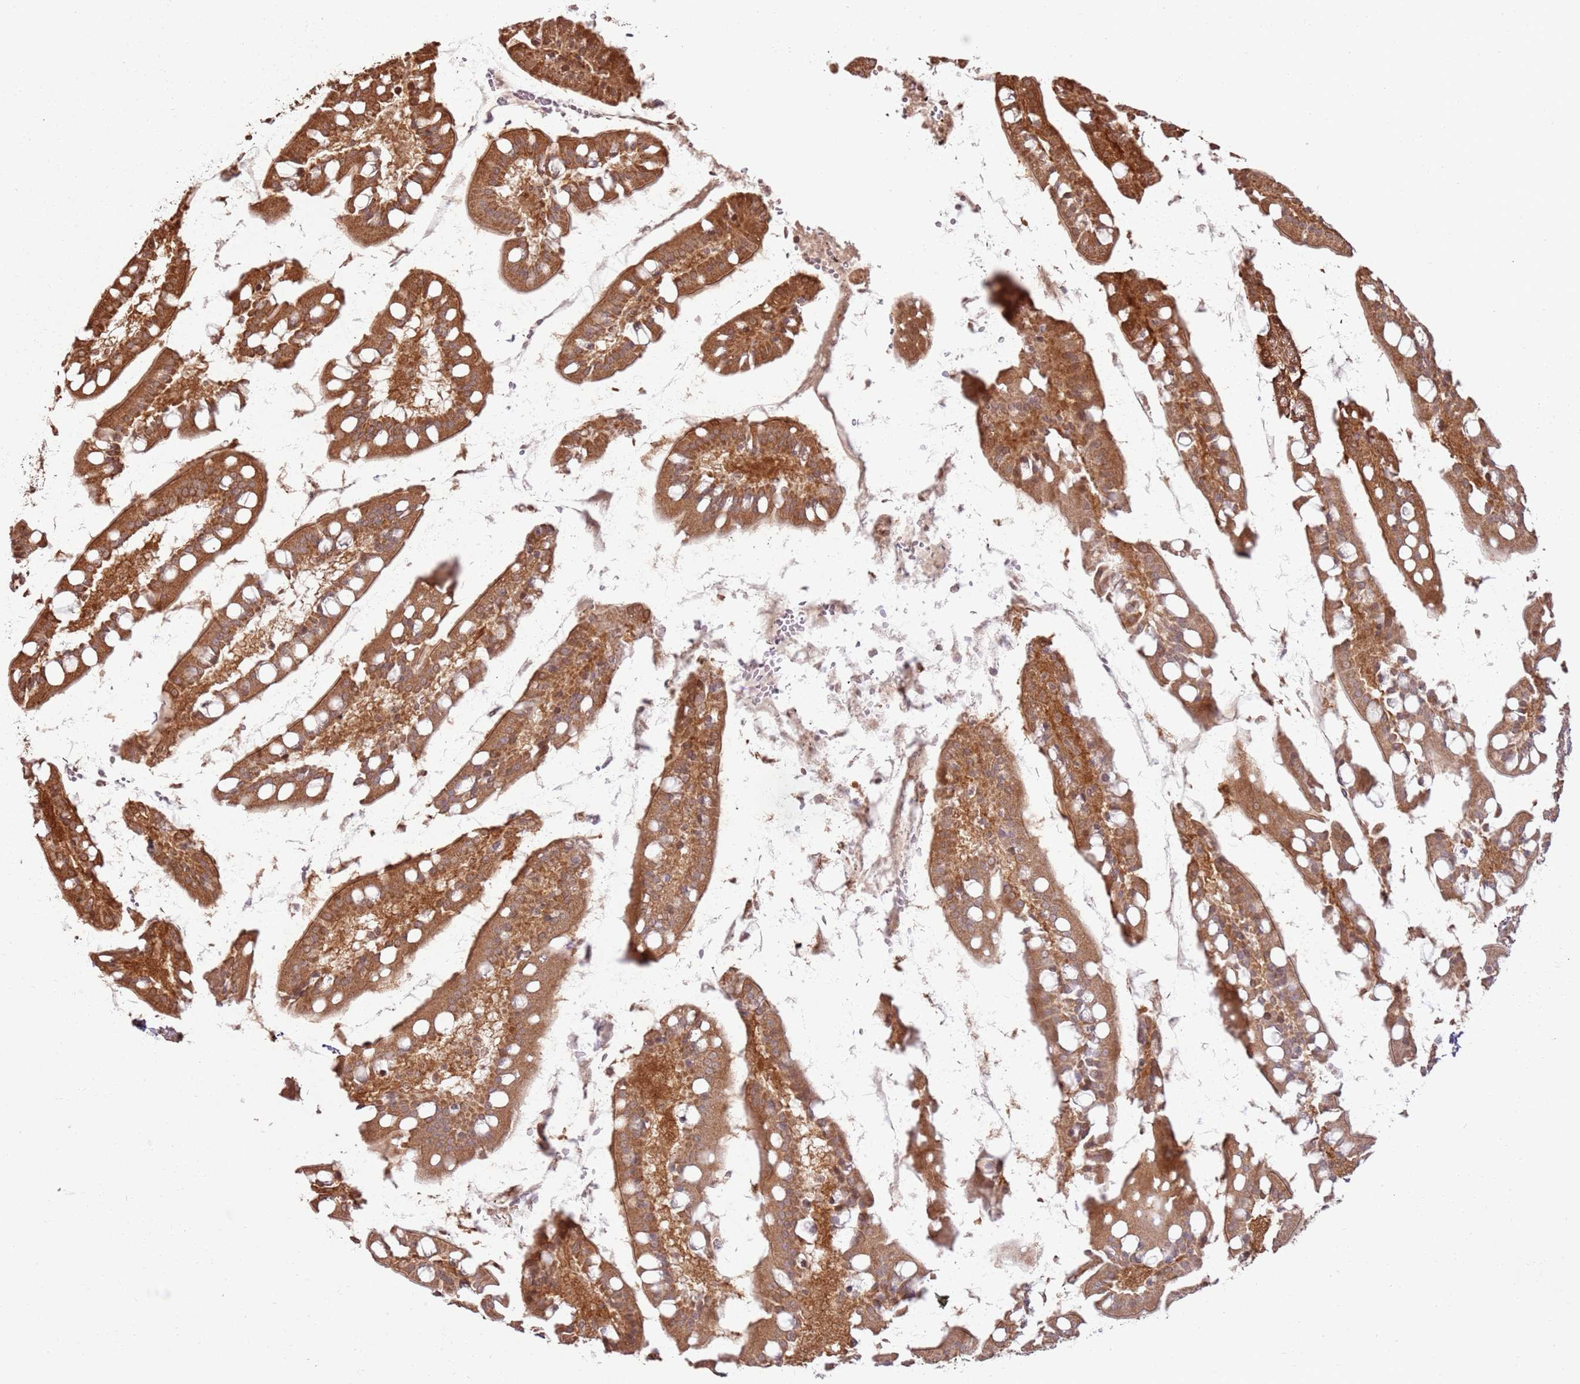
{"staining": {"intensity": "moderate", "quantity": ">75%", "location": "cytoplasmic/membranous"}, "tissue": "small intestine", "cell_type": "Glandular cells", "image_type": "normal", "snomed": [{"axis": "morphology", "description": "Normal tissue, NOS"}, {"axis": "topography", "description": "Small intestine"}], "caption": "This micrograph exhibits normal small intestine stained with IHC to label a protein in brown. The cytoplasmic/membranous of glandular cells show moderate positivity for the protein. Nuclei are counter-stained blue.", "gene": "TBC1D13", "patient": {"sex": "male", "age": 52}}